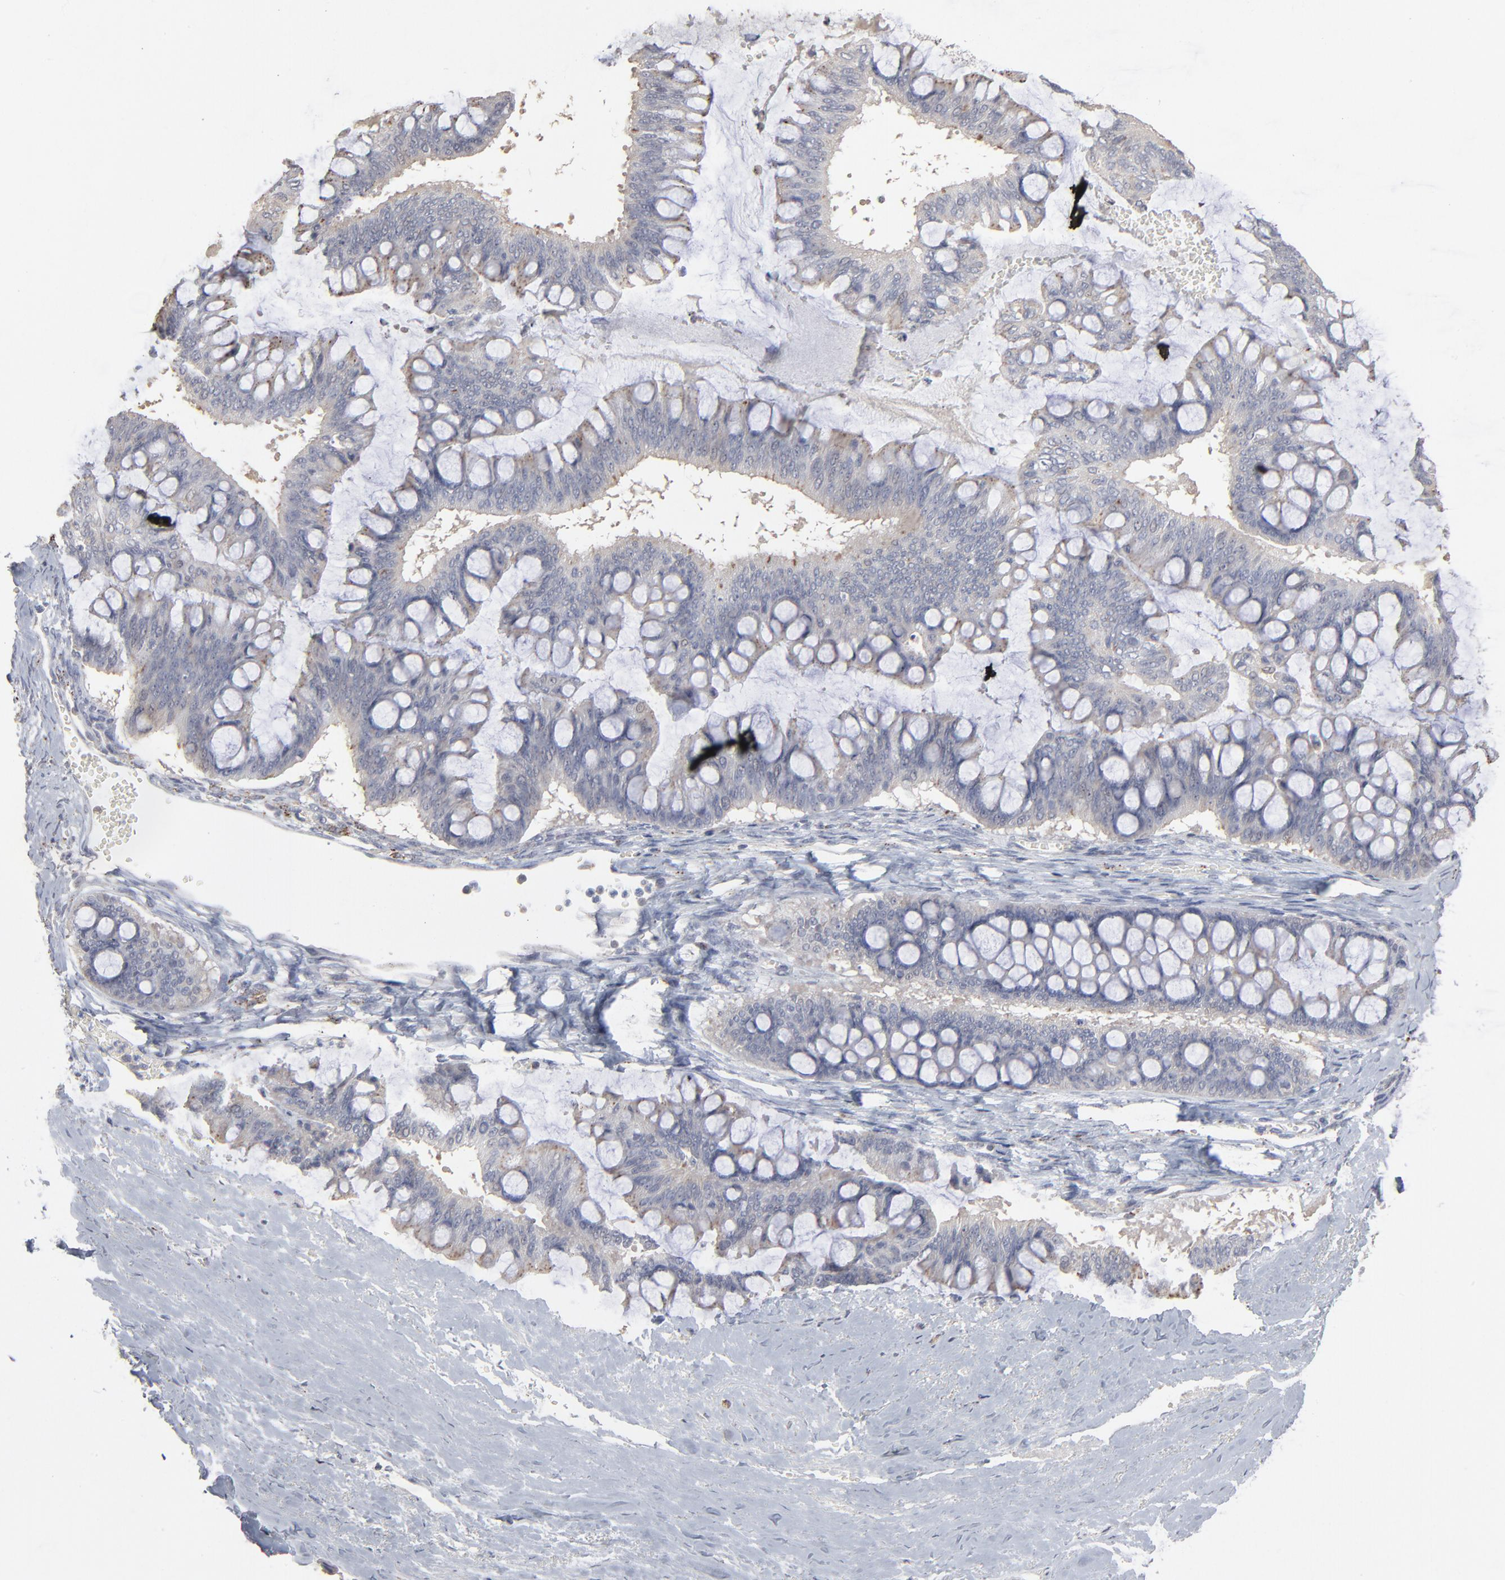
{"staining": {"intensity": "weak", "quantity": ">75%", "location": "cytoplasmic/membranous"}, "tissue": "ovarian cancer", "cell_type": "Tumor cells", "image_type": "cancer", "snomed": [{"axis": "morphology", "description": "Cystadenocarcinoma, mucinous, NOS"}, {"axis": "topography", "description": "Ovary"}], "caption": "Protein staining of ovarian cancer tissue exhibits weak cytoplasmic/membranous positivity in about >75% of tumor cells. (DAB IHC with brightfield microscopy, high magnification).", "gene": "POMT2", "patient": {"sex": "female", "age": 73}}